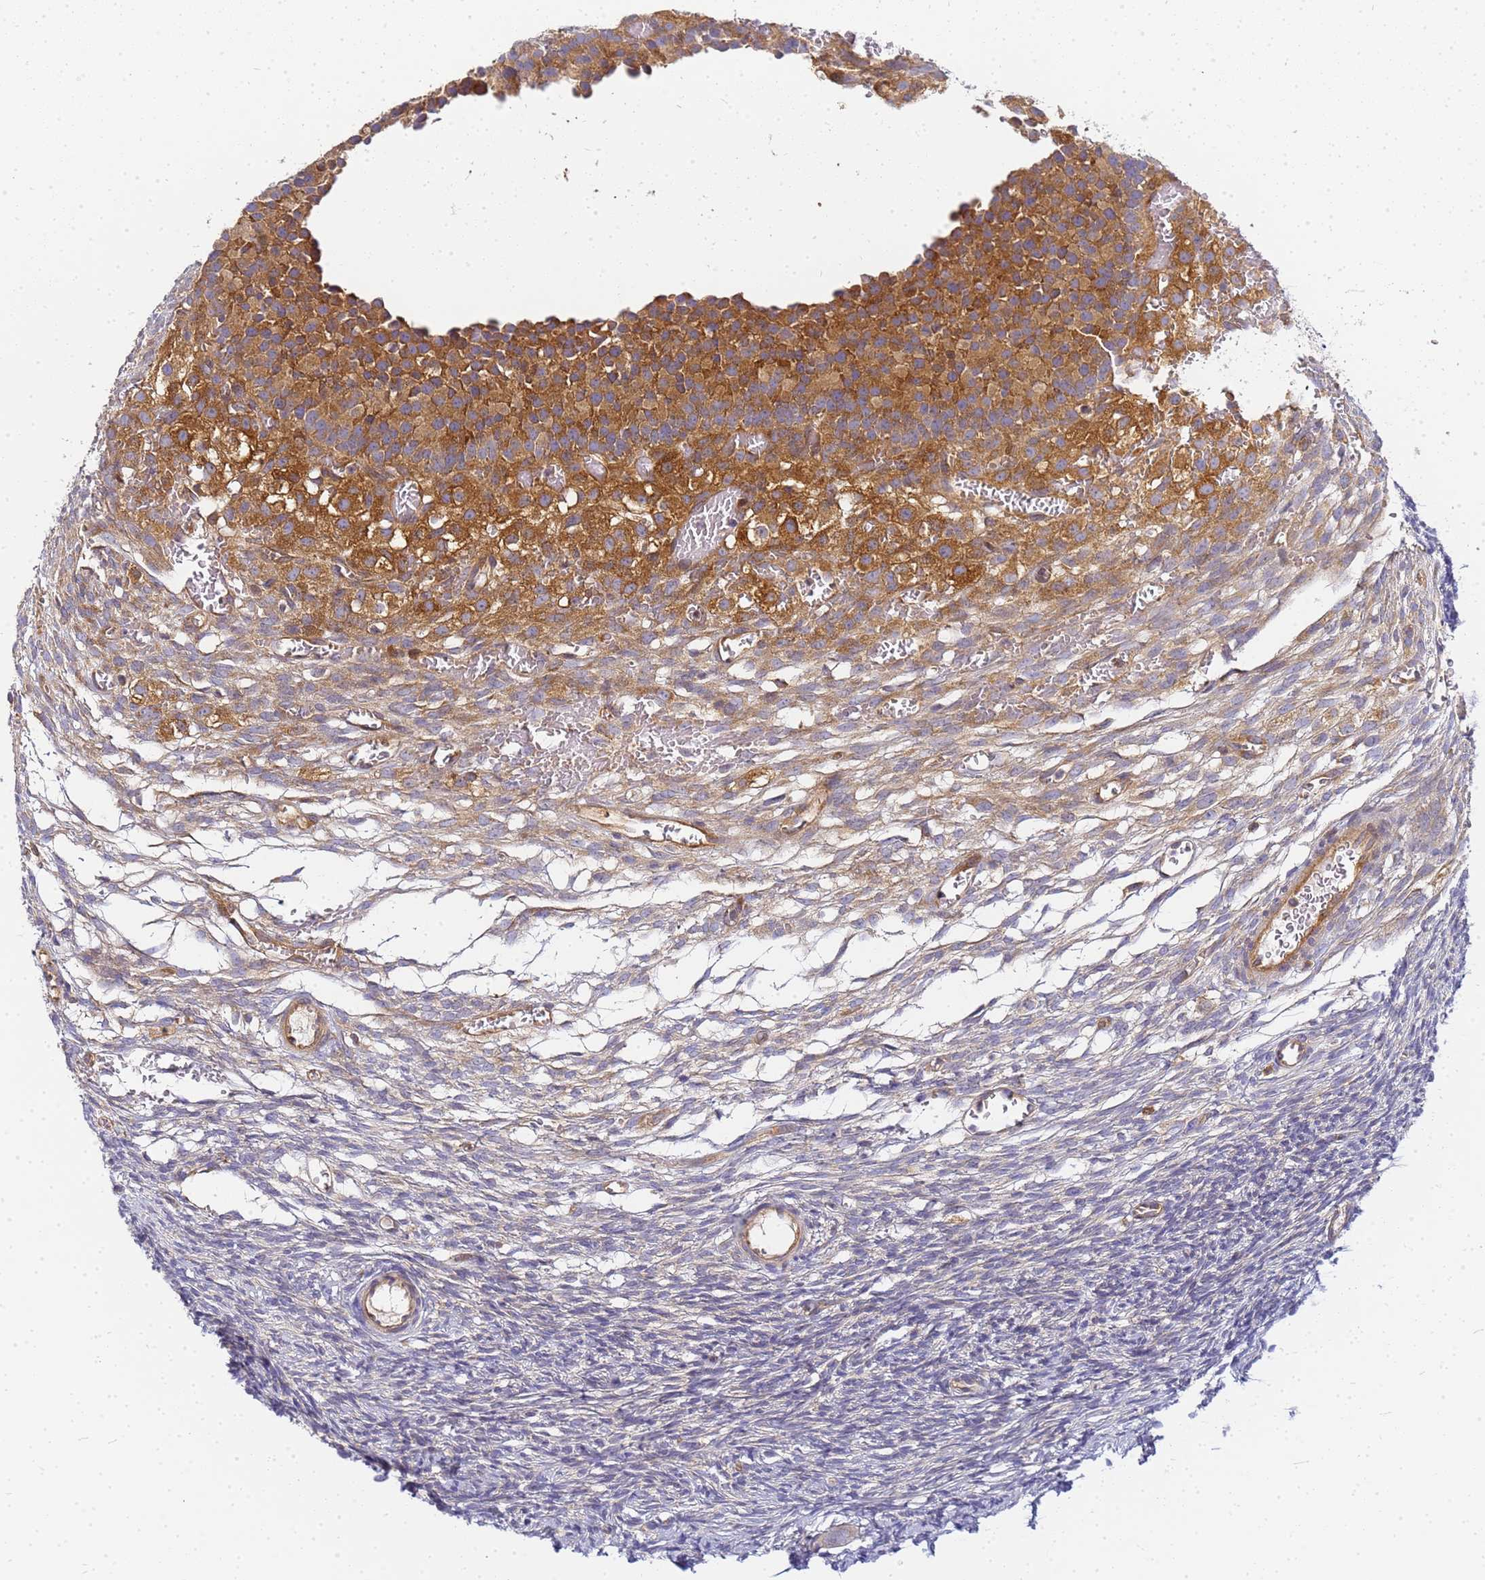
{"staining": {"intensity": "moderate", "quantity": "<25%", "location": "cytoplasmic/membranous"}, "tissue": "ovary", "cell_type": "Ovarian stroma cells", "image_type": "normal", "snomed": [{"axis": "morphology", "description": "Normal tissue, NOS"}, {"axis": "topography", "description": "Ovary"}], "caption": "Moderate cytoplasmic/membranous expression is present in approximately <25% of ovarian stroma cells in unremarkable ovary.", "gene": "CHM", "patient": {"sex": "female", "age": 39}}